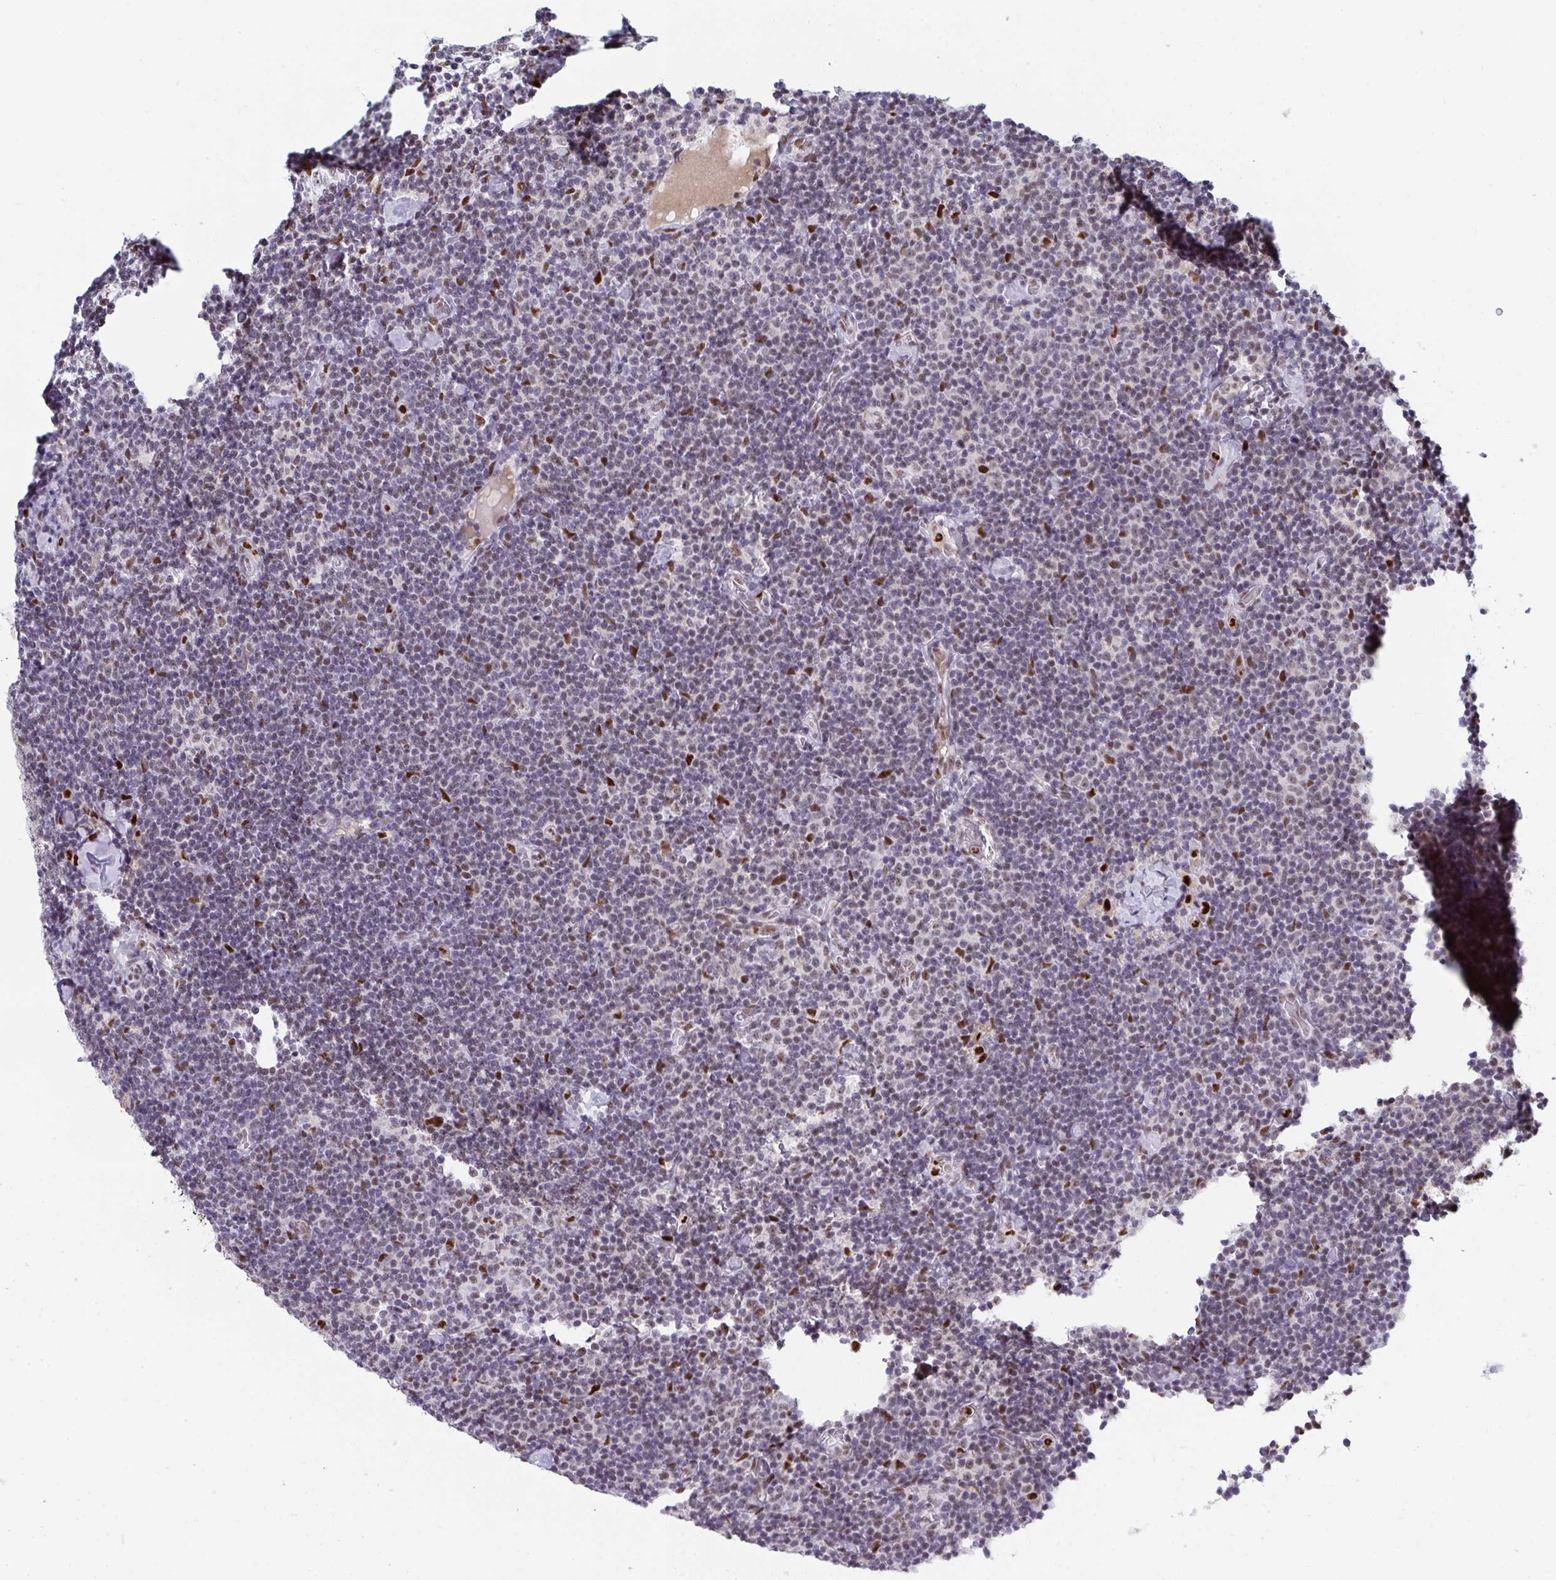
{"staining": {"intensity": "weak", "quantity": "<25%", "location": "nuclear"}, "tissue": "lymphoma", "cell_type": "Tumor cells", "image_type": "cancer", "snomed": [{"axis": "morphology", "description": "Malignant lymphoma, non-Hodgkin's type, Low grade"}, {"axis": "topography", "description": "Lymph node"}], "caption": "Immunohistochemistry histopathology image of lymphoma stained for a protein (brown), which shows no positivity in tumor cells.", "gene": "JDP2", "patient": {"sex": "male", "age": 81}}